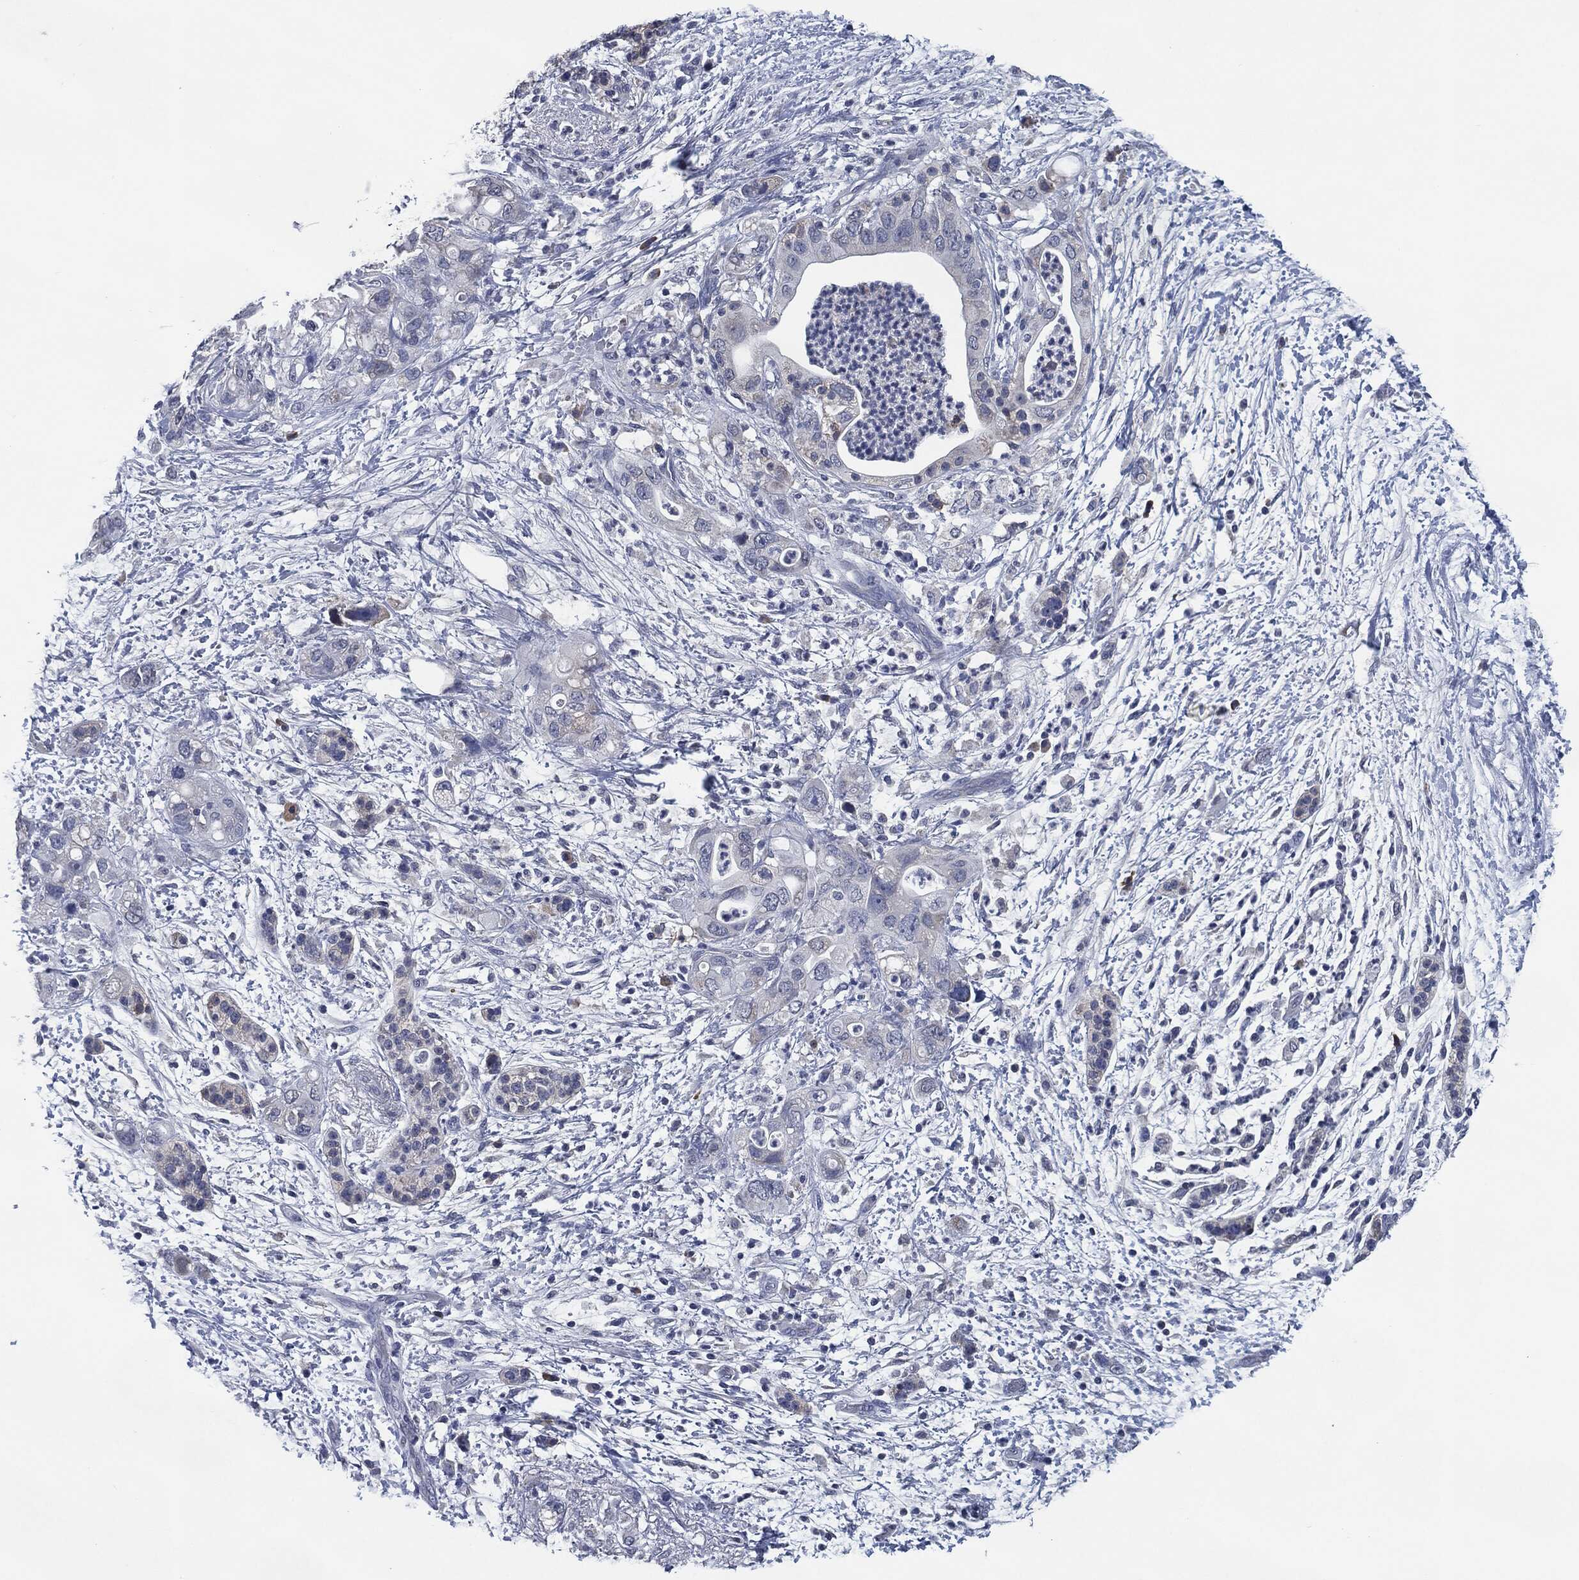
{"staining": {"intensity": "negative", "quantity": "none", "location": "none"}, "tissue": "pancreatic cancer", "cell_type": "Tumor cells", "image_type": "cancer", "snomed": [{"axis": "morphology", "description": "Adenocarcinoma, NOS"}, {"axis": "topography", "description": "Pancreas"}], "caption": "Immunohistochemical staining of adenocarcinoma (pancreatic) displays no significant staining in tumor cells.", "gene": "IL2RG", "patient": {"sex": "female", "age": 72}}